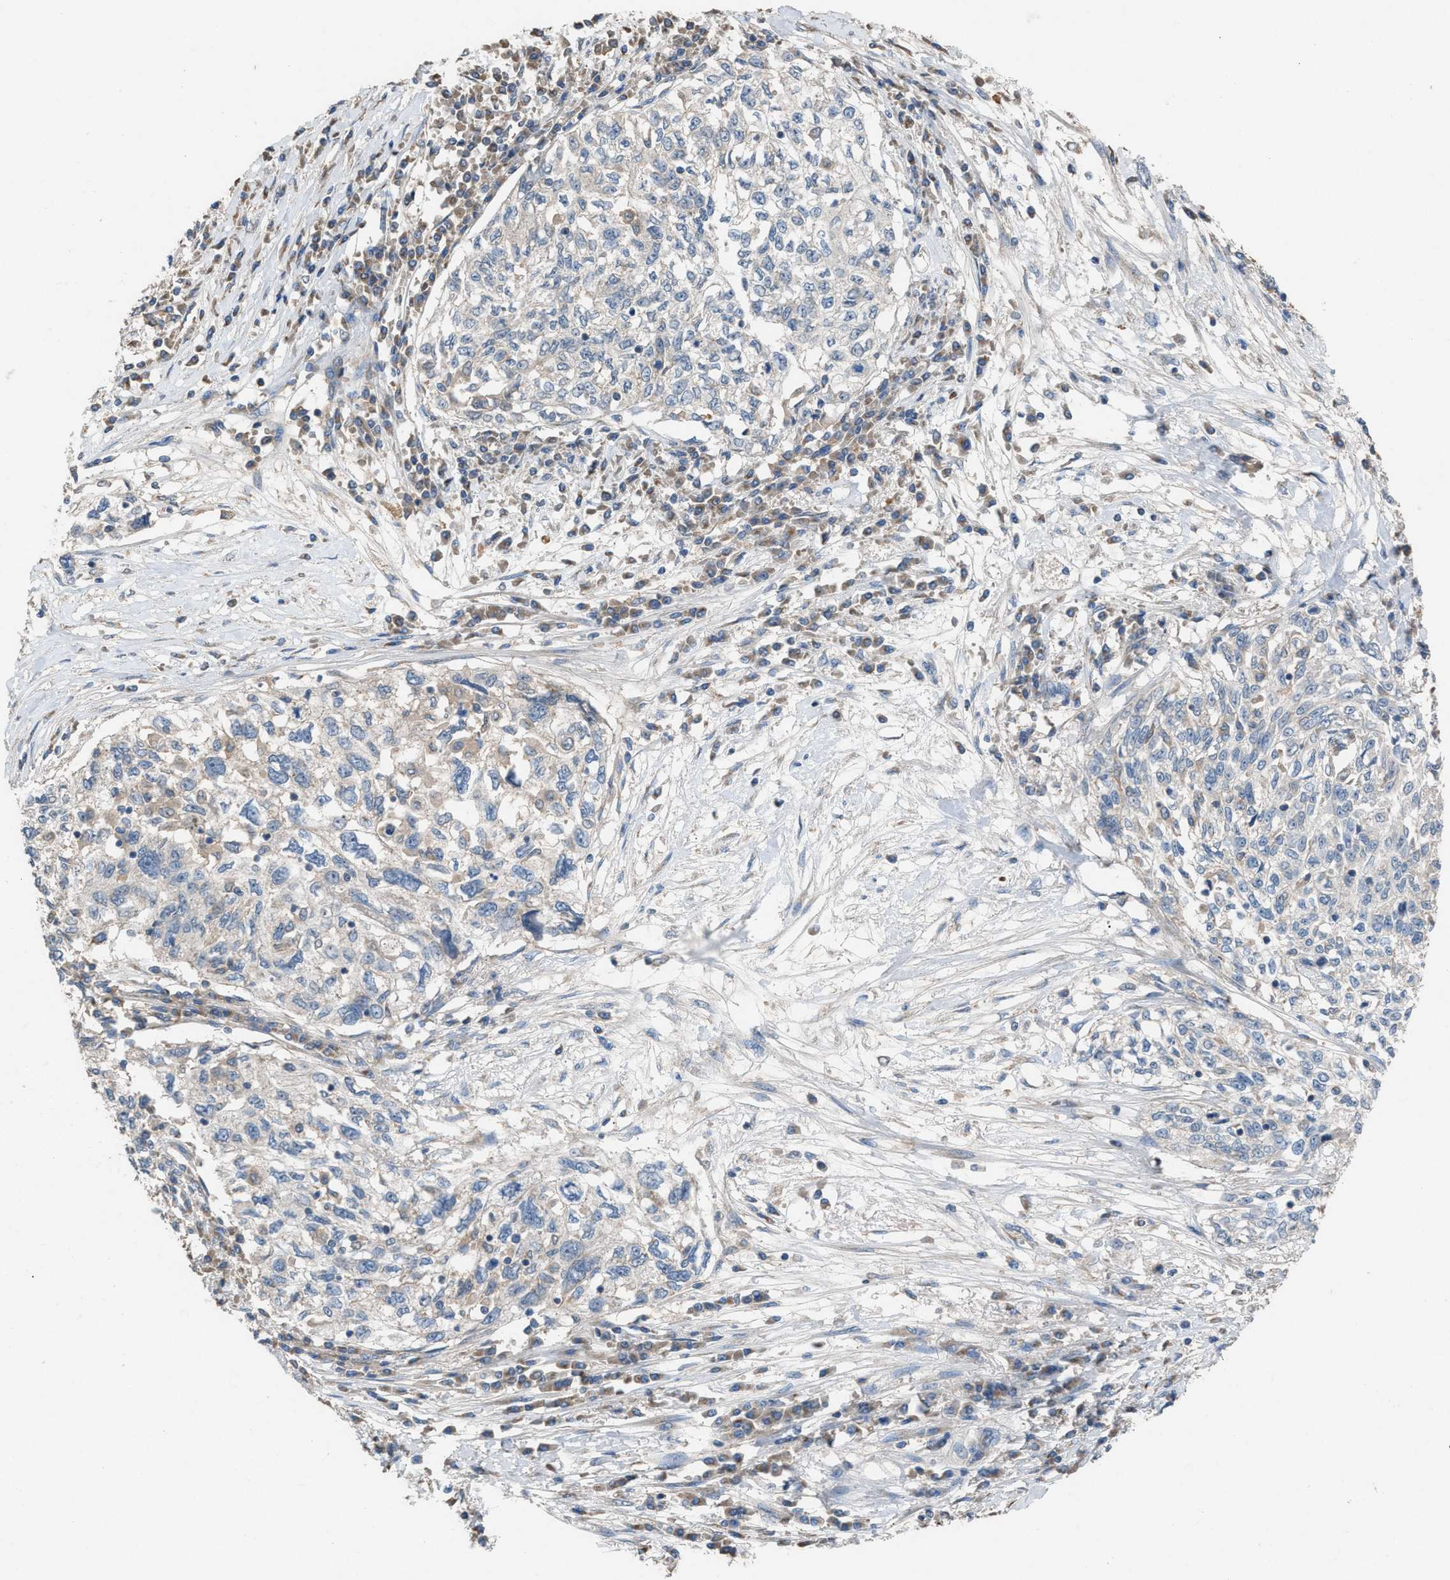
{"staining": {"intensity": "negative", "quantity": "none", "location": "none"}, "tissue": "cervical cancer", "cell_type": "Tumor cells", "image_type": "cancer", "snomed": [{"axis": "morphology", "description": "Squamous cell carcinoma, NOS"}, {"axis": "topography", "description": "Cervix"}], "caption": "Squamous cell carcinoma (cervical) stained for a protein using immunohistochemistry (IHC) exhibits no expression tumor cells.", "gene": "TPK1", "patient": {"sex": "female", "age": 57}}